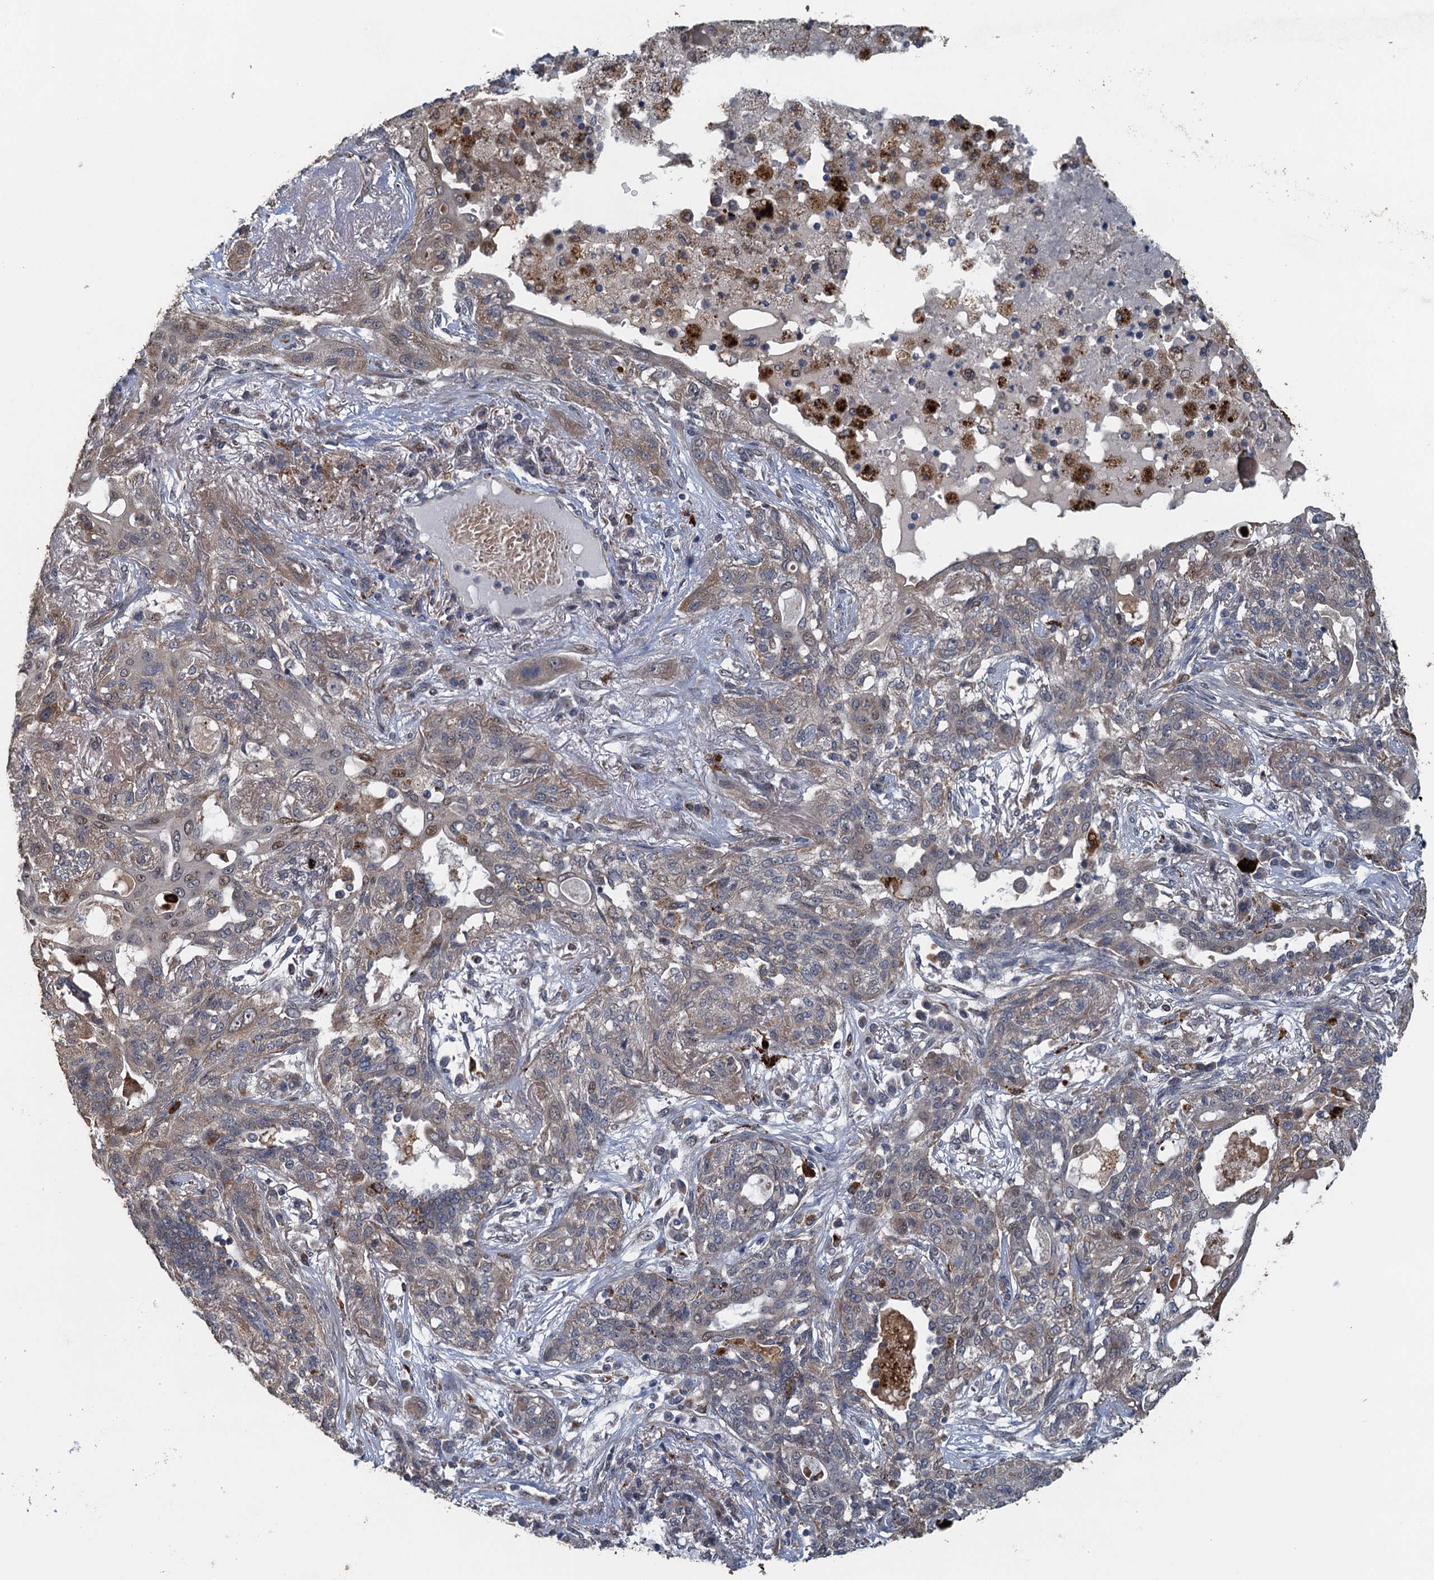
{"staining": {"intensity": "weak", "quantity": "25%-75%", "location": "cytoplasmic/membranous,nuclear"}, "tissue": "lung cancer", "cell_type": "Tumor cells", "image_type": "cancer", "snomed": [{"axis": "morphology", "description": "Squamous cell carcinoma, NOS"}, {"axis": "topography", "description": "Lung"}], "caption": "Squamous cell carcinoma (lung) was stained to show a protein in brown. There is low levels of weak cytoplasmic/membranous and nuclear positivity in approximately 25%-75% of tumor cells.", "gene": "AGRN", "patient": {"sex": "female", "age": 70}}